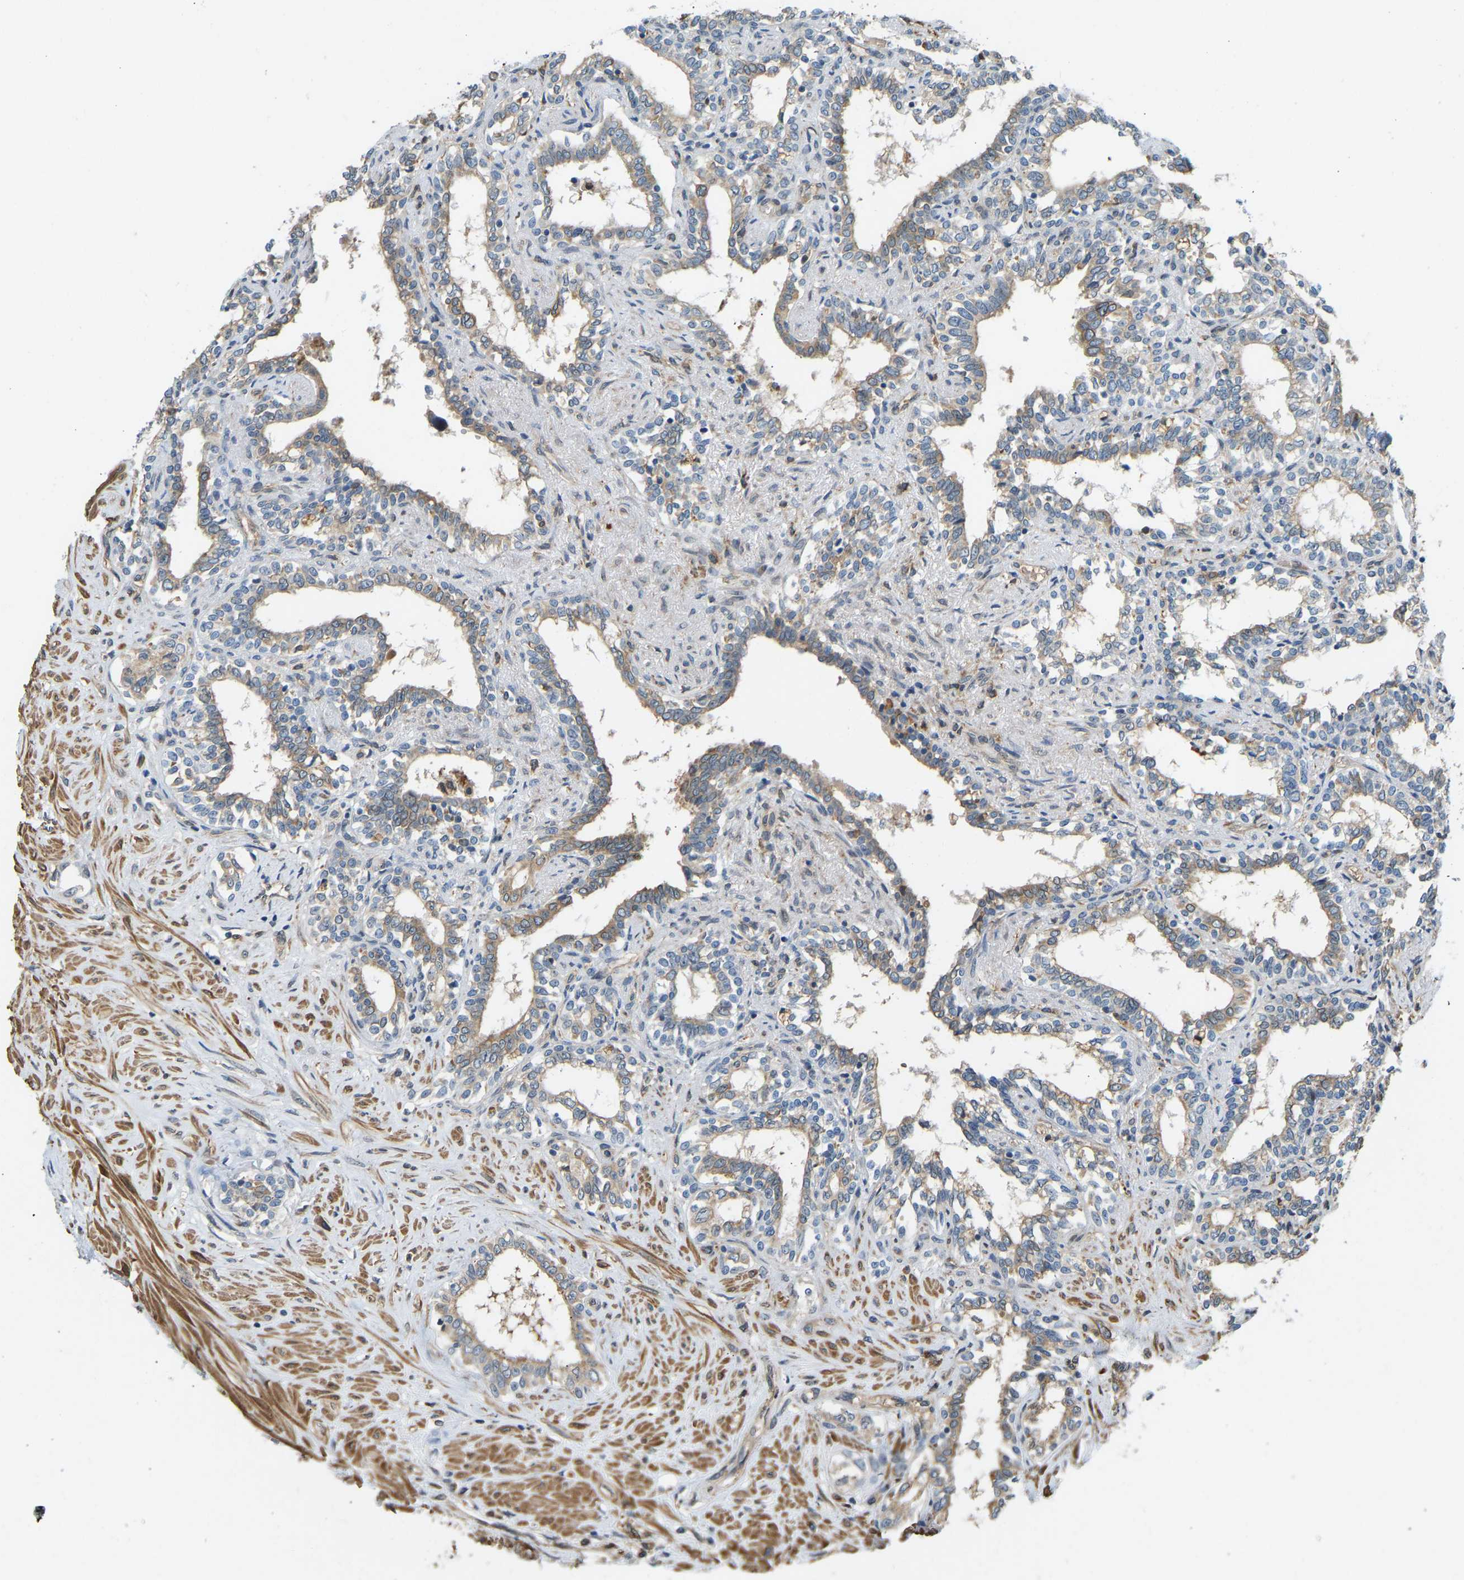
{"staining": {"intensity": "weak", "quantity": "25%-75%", "location": "cytoplasmic/membranous"}, "tissue": "seminal vesicle", "cell_type": "Glandular cells", "image_type": "normal", "snomed": [{"axis": "morphology", "description": "Normal tissue, NOS"}, {"axis": "morphology", "description": "Adenocarcinoma, High grade"}, {"axis": "topography", "description": "Prostate"}, {"axis": "topography", "description": "Seminal veicle"}], "caption": "Human seminal vesicle stained for a protein (brown) displays weak cytoplasmic/membranous positive staining in approximately 25%-75% of glandular cells.", "gene": "OS9", "patient": {"sex": "male", "age": 55}}